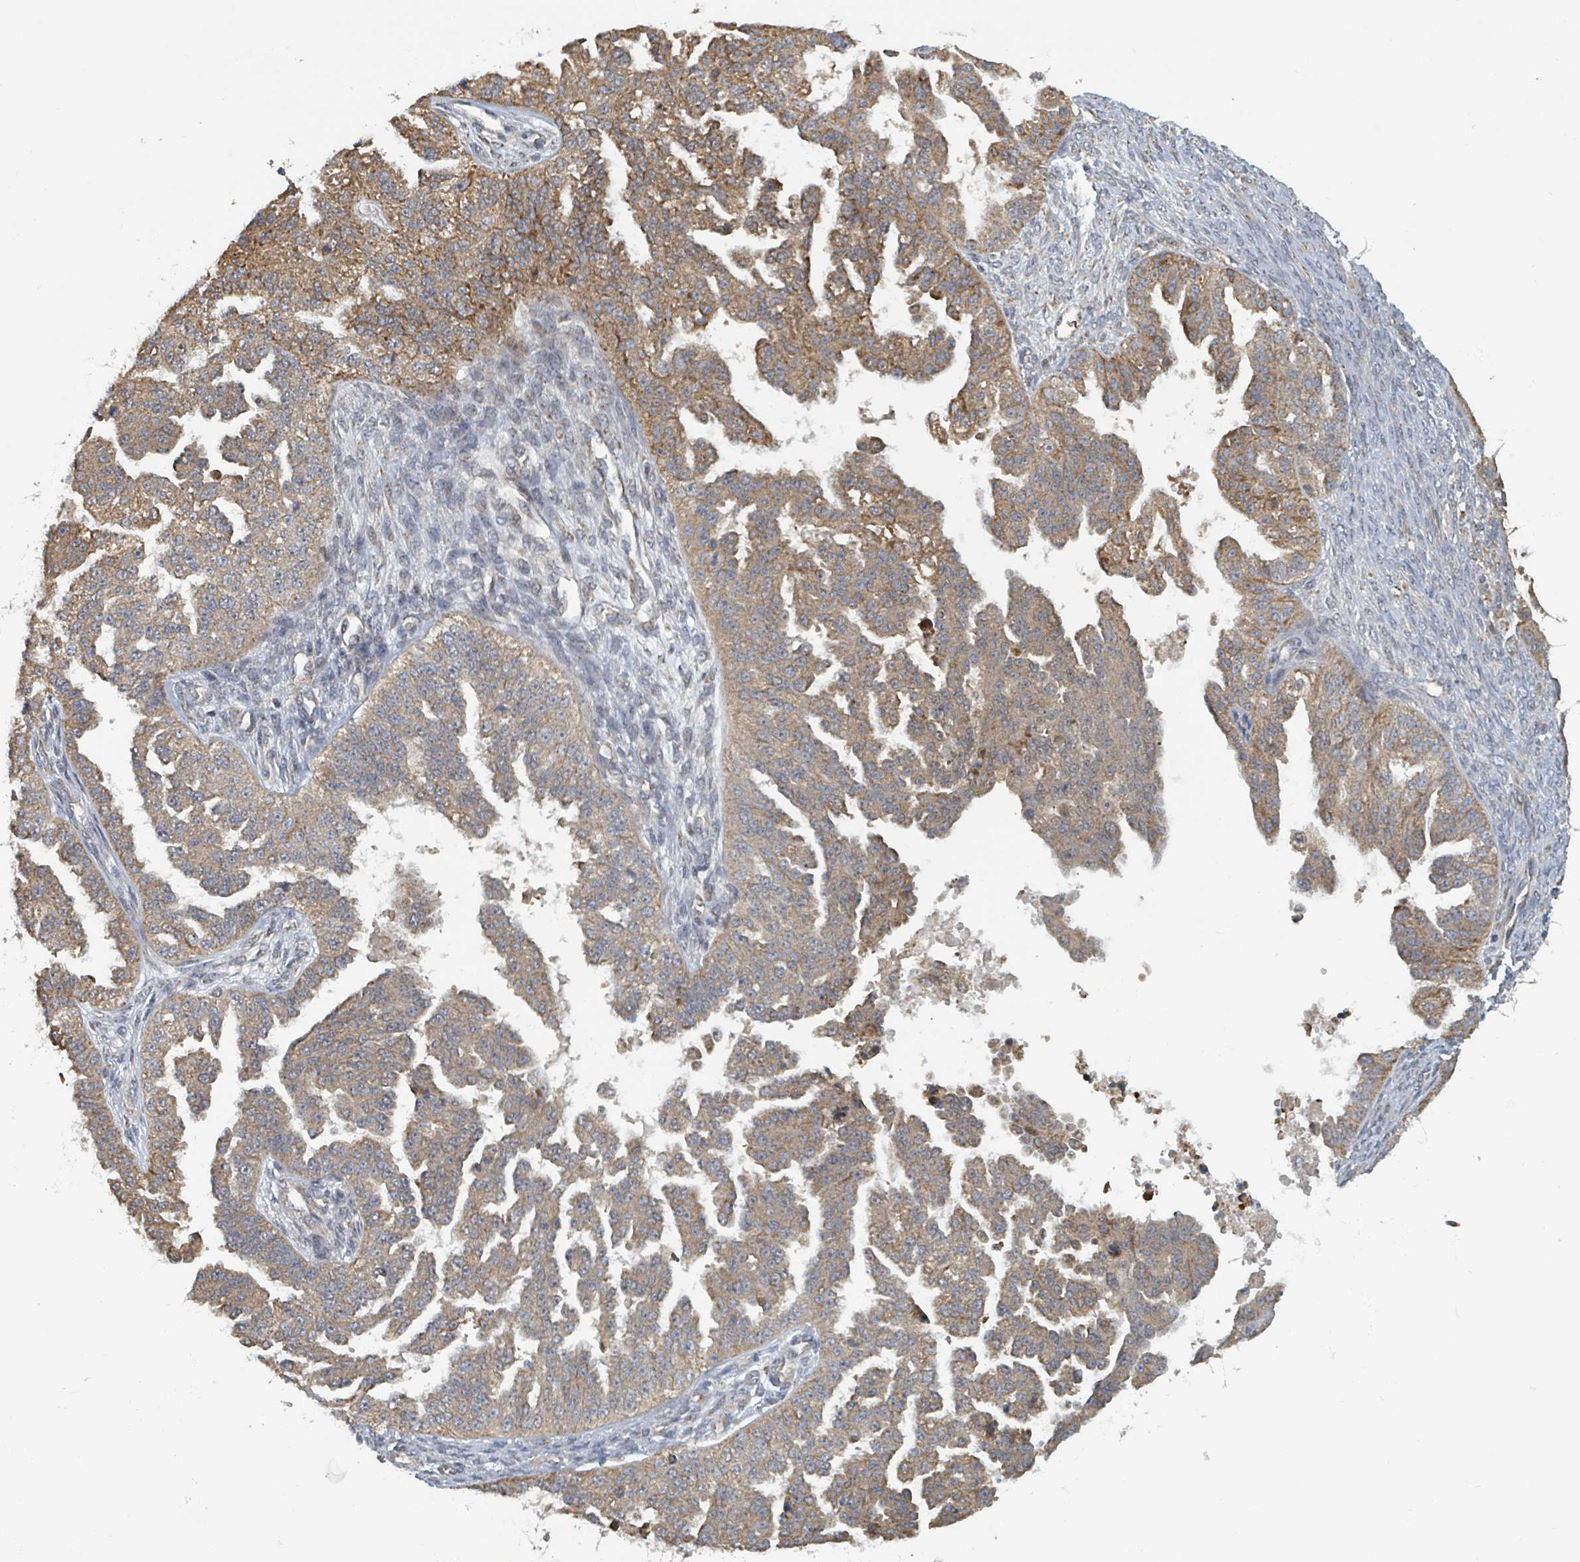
{"staining": {"intensity": "moderate", "quantity": ">75%", "location": "cytoplasmic/membranous"}, "tissue": "ovarian cancer", "cell_type": "Tumor cells", "image_type": "cancer", "snomed": [{"axis": "morphology", "description": "Cystadenocarcinoma, serous, NOS"}, {"axis": "topography", "description": "Ovary"}], "caption": "The photomicrograph exhibits a brown stain indicating the presence of a protein in the cytoplasmic/membranous of tumor cells in serous cystadenocarcinoma (ovarian). Nuclei are stained in blue.", "gene": "HIVEP1", "patient": {"sex": "female", "age": 58}}